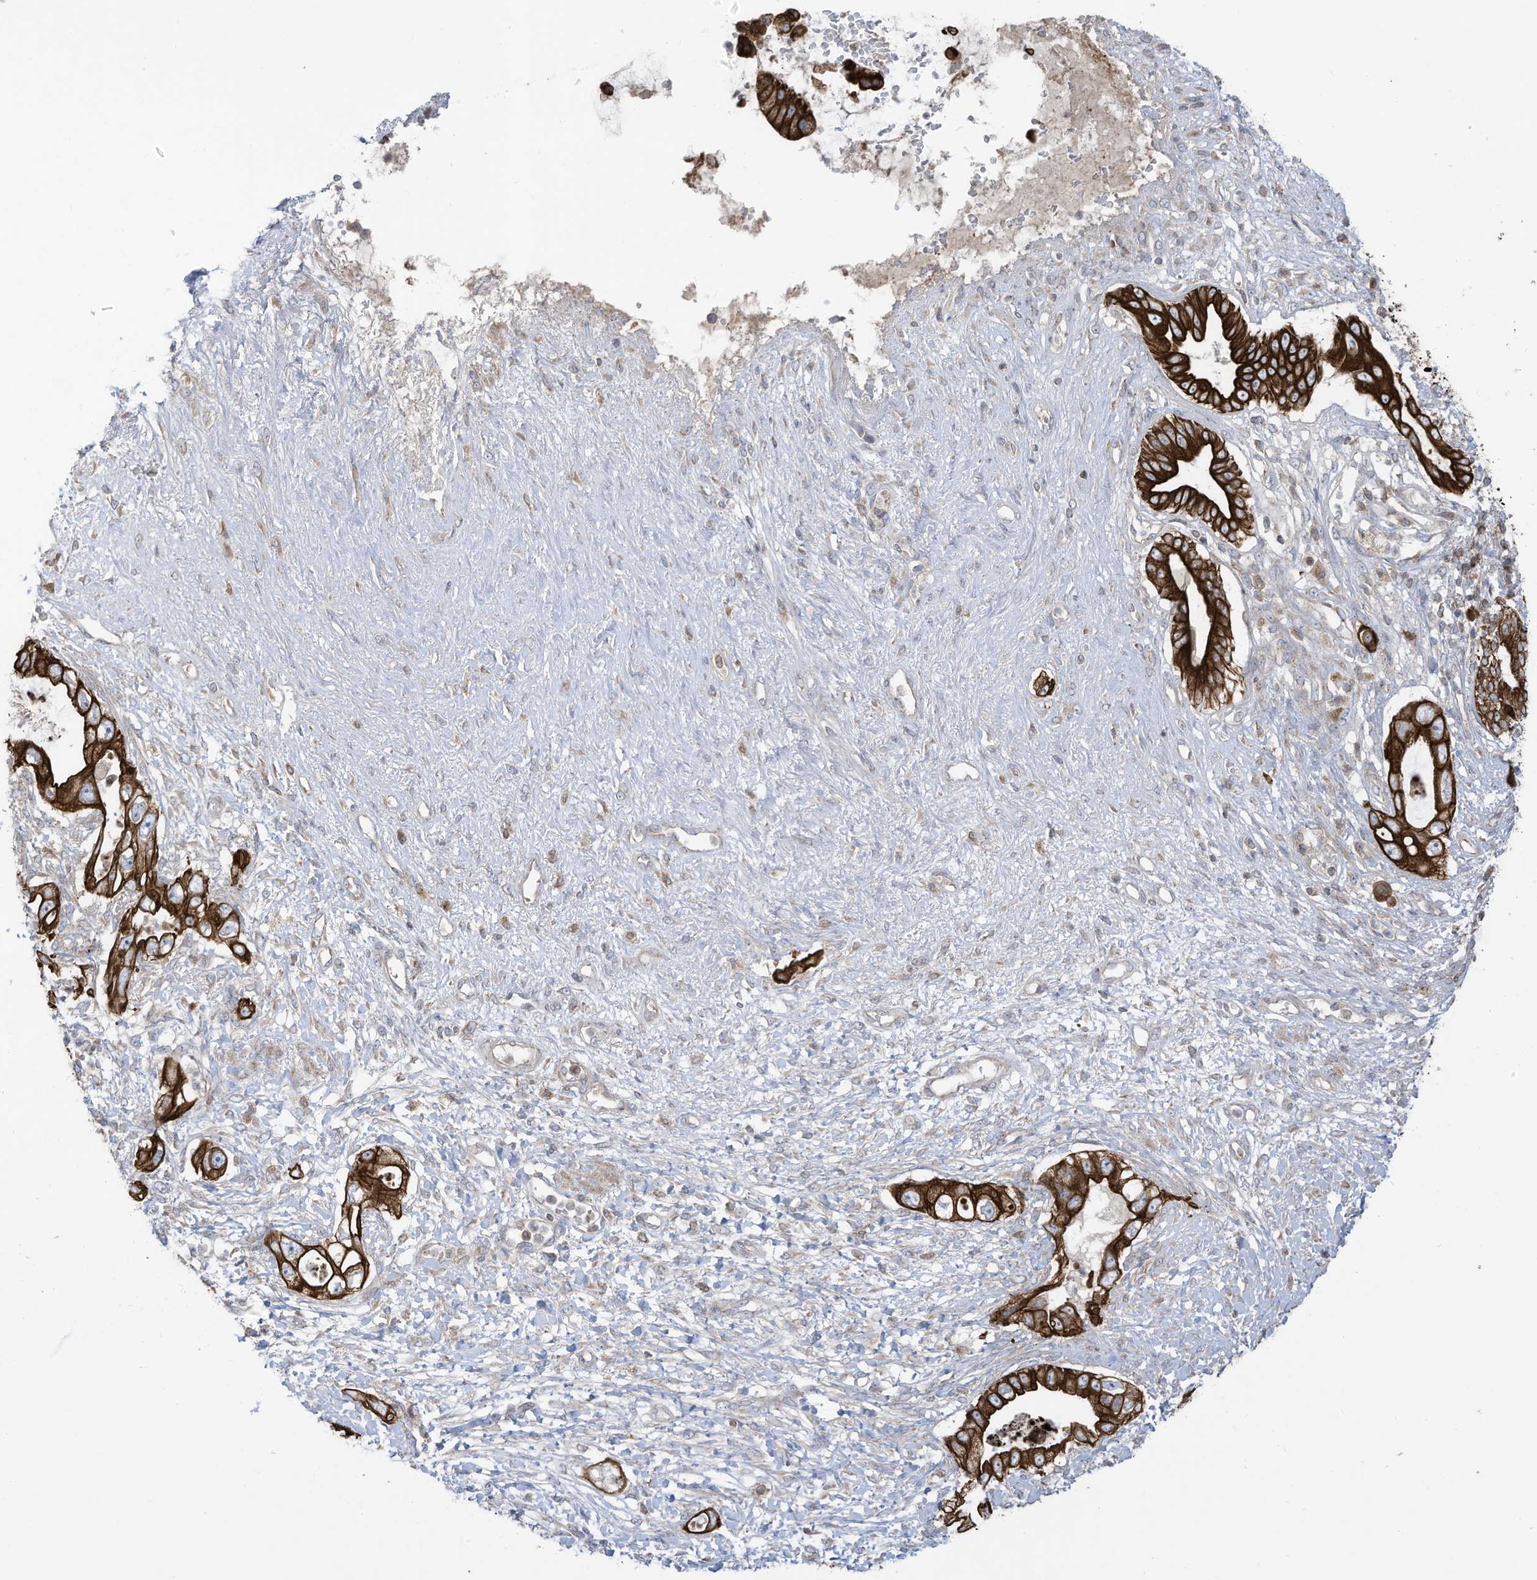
{"staining": {"intensity": "strong", "quantity": ">75%", "location": "cytoplasmic/membranous"}, "tissue": "pancreatic cancer", "cell_type": "Tumor cells", "image_type": "cancer", "snomed": [{"axis": "morphology", "description": "Inflammation, NOS"}, {"axis": "morphology", "description": "Adenocarcinoma, NOS"}, {"axis": "topography", "description": "Pancreas"}], "caption": "About >75% of tumor cells in pancreatic adenocarcinoma exhibit strong cytoplasmic/membranous protein expression as visualized by brown immunohistochemical staining.", "gene": "CGAS", "patient": {"sex": "female", "age": 56}}